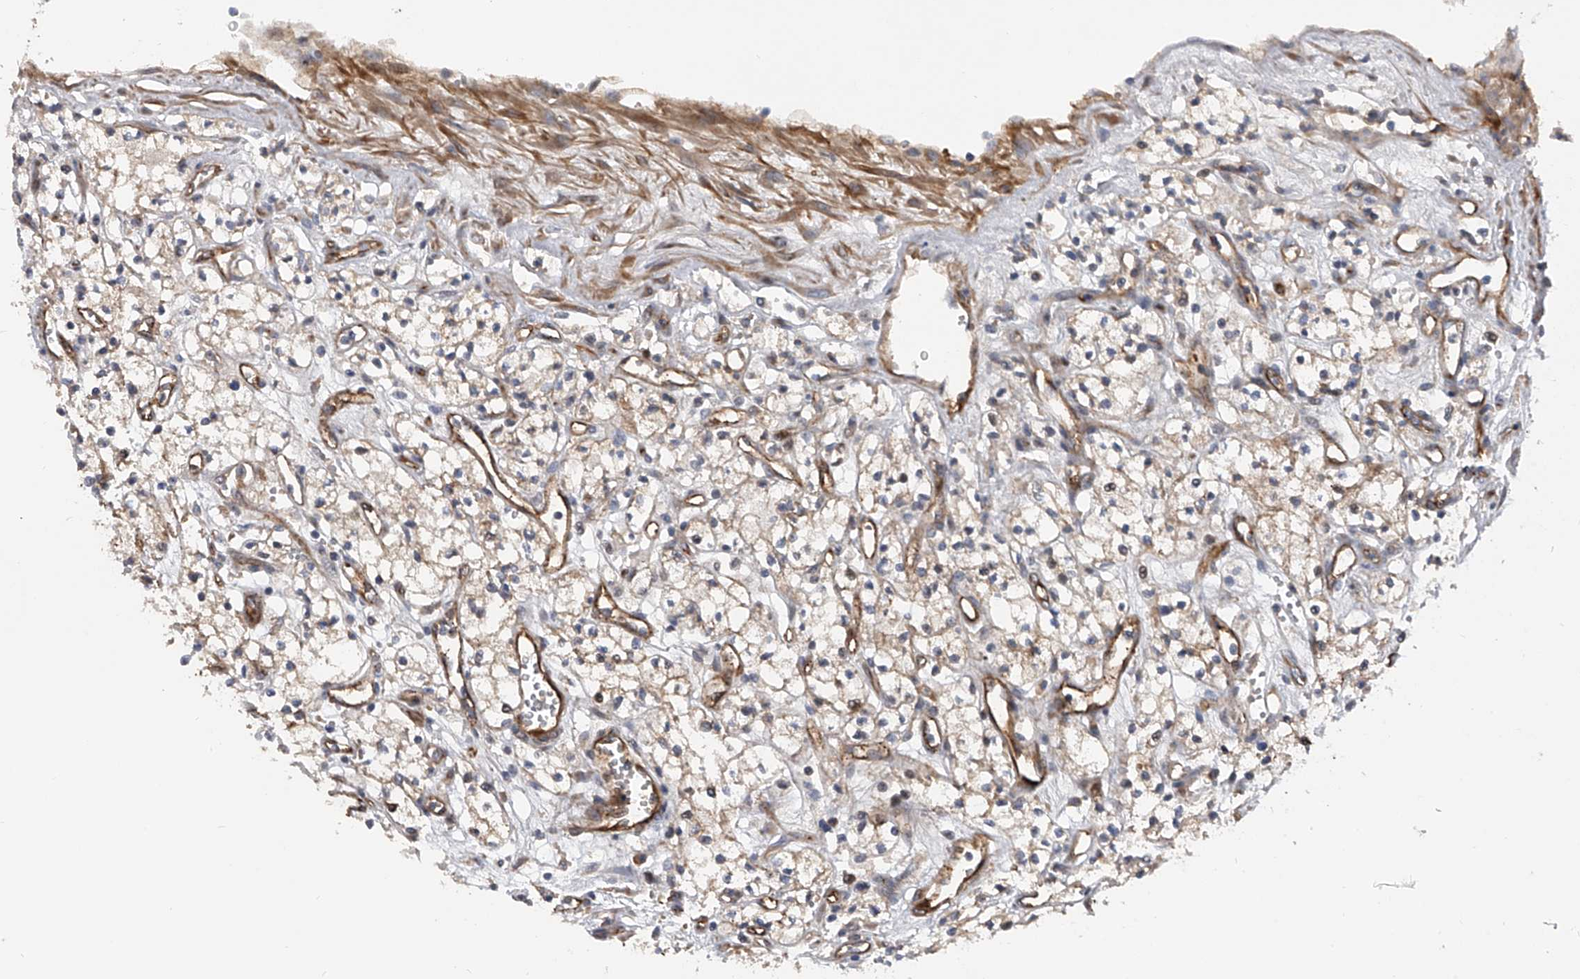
{"staining": {"intensity": "negative", "quantity": "none", "location": "none"}, "tissue": "renal cancer", "cell_type": "Tumor cells", "image_type": "cancer", "snomed": [{"axis": "morphology", "description": "Adenocarcinoma, NOS"}, {"axis": "topography", "description": "Kidney"}], "caption": "Renal cancer (adenocarcinoma) was stained to show a protein in brown. There is no significant positivity in tumor cells.", "gene": "PDSS2", "patient": {"sex": "male", "age": 59}}